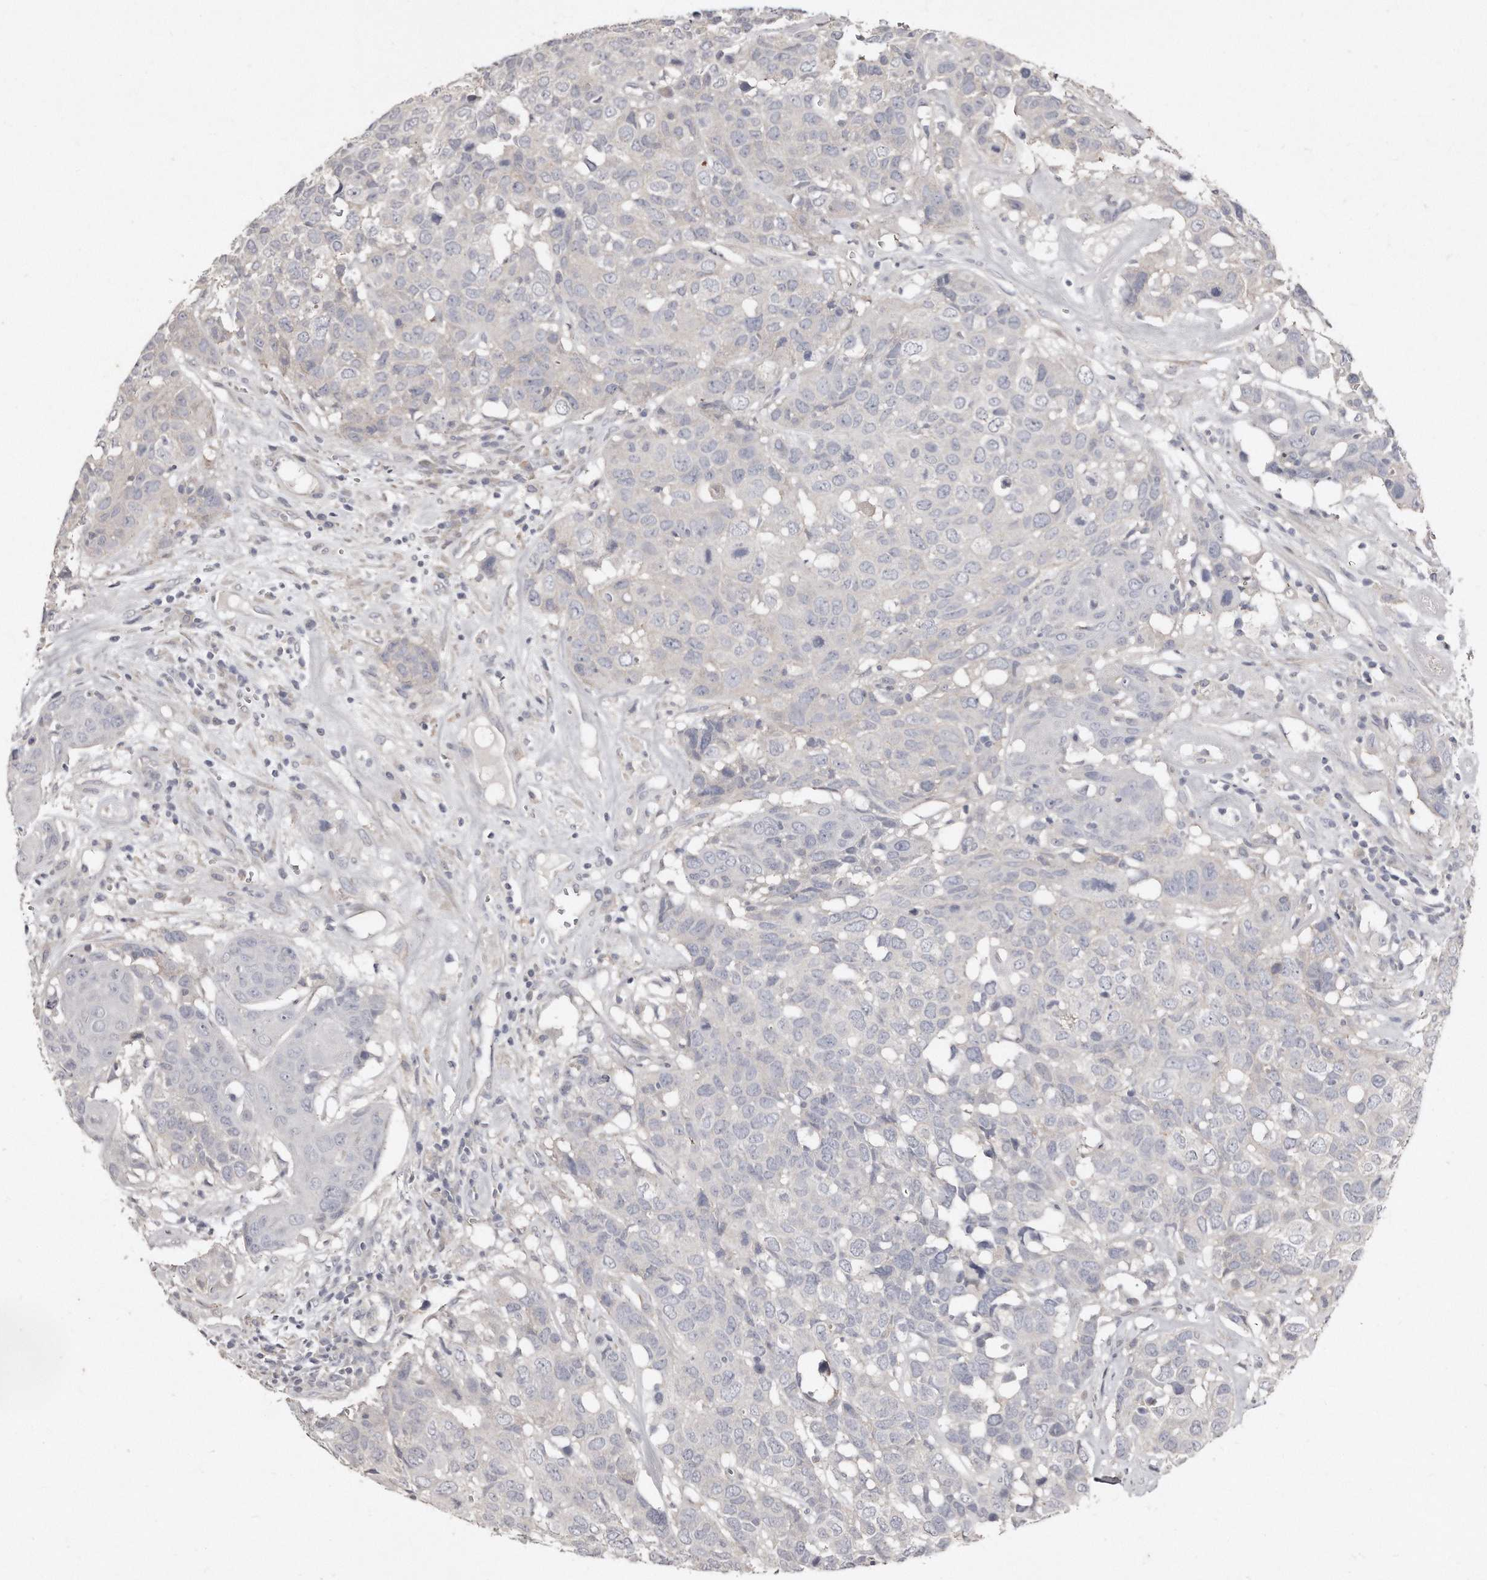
{"staining": {"intensity": "negative", "quantity": "none", "location": "none"}, "tissue": "head and neck cancer", "cell_type": "Tumor cells", "image_type": "cancer", "snomed": [{"axis": "morphology", "description": "Squamous cell carcinoma, NOS"}, {"axis": "topography", "description": "Head-Neck"}], "caption": "A photomicrograph of head and neck cancer stained for a protein exhibits no brown staining in tumor cells.", "gene": "LMOD1", "patient": {"sex": "male", "age": 66}}